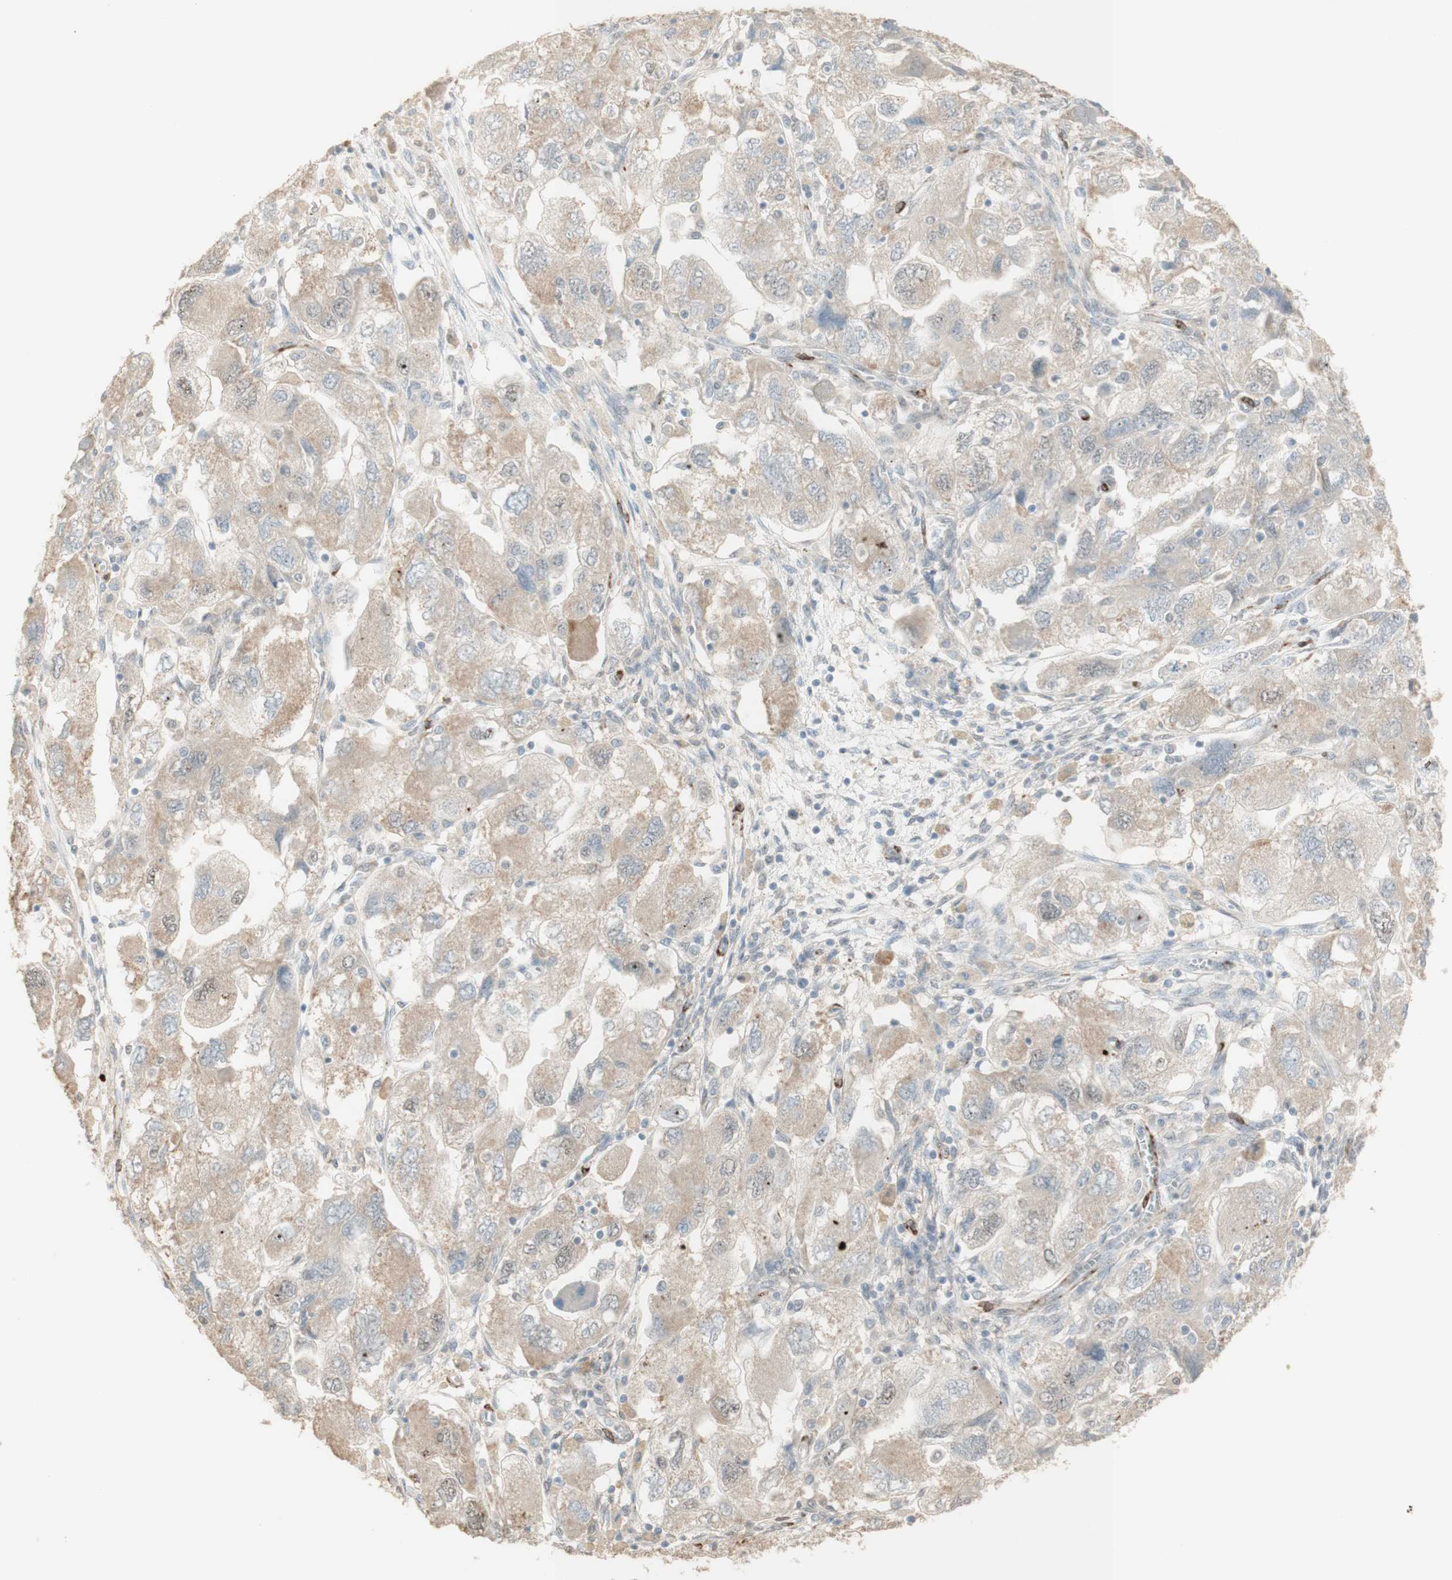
{"staining": {"intensity": "weak", "quantity": ">75%", "location": "cytoplasmic/membranous"}, "tissue": "ovarian cancer", "cell_type": "Tumor cells", "image_type": "cancer", "snomed": [{"axis": "morphology", "description": "Carcinoma, NOS"}, {"axis": "morphology", "description": "Cystadenocarcinoma, serous, NOS"}, {"axis": "topography", "description": "Ovary"}], "caption": "A brown stain highlights weak cytoplasmic/membranous positivity of a protein in human carcinoma (ovarian) tumor cells. The staining was performed using DAB (3,3'-diaminobenzidine) to visualize the protein expression in brown, while the nuclei were stained in blue with hematoxylin (Magnification: 20x).", "gene": "MUC3A", "patient": {"sex": "female", "age": 69}}